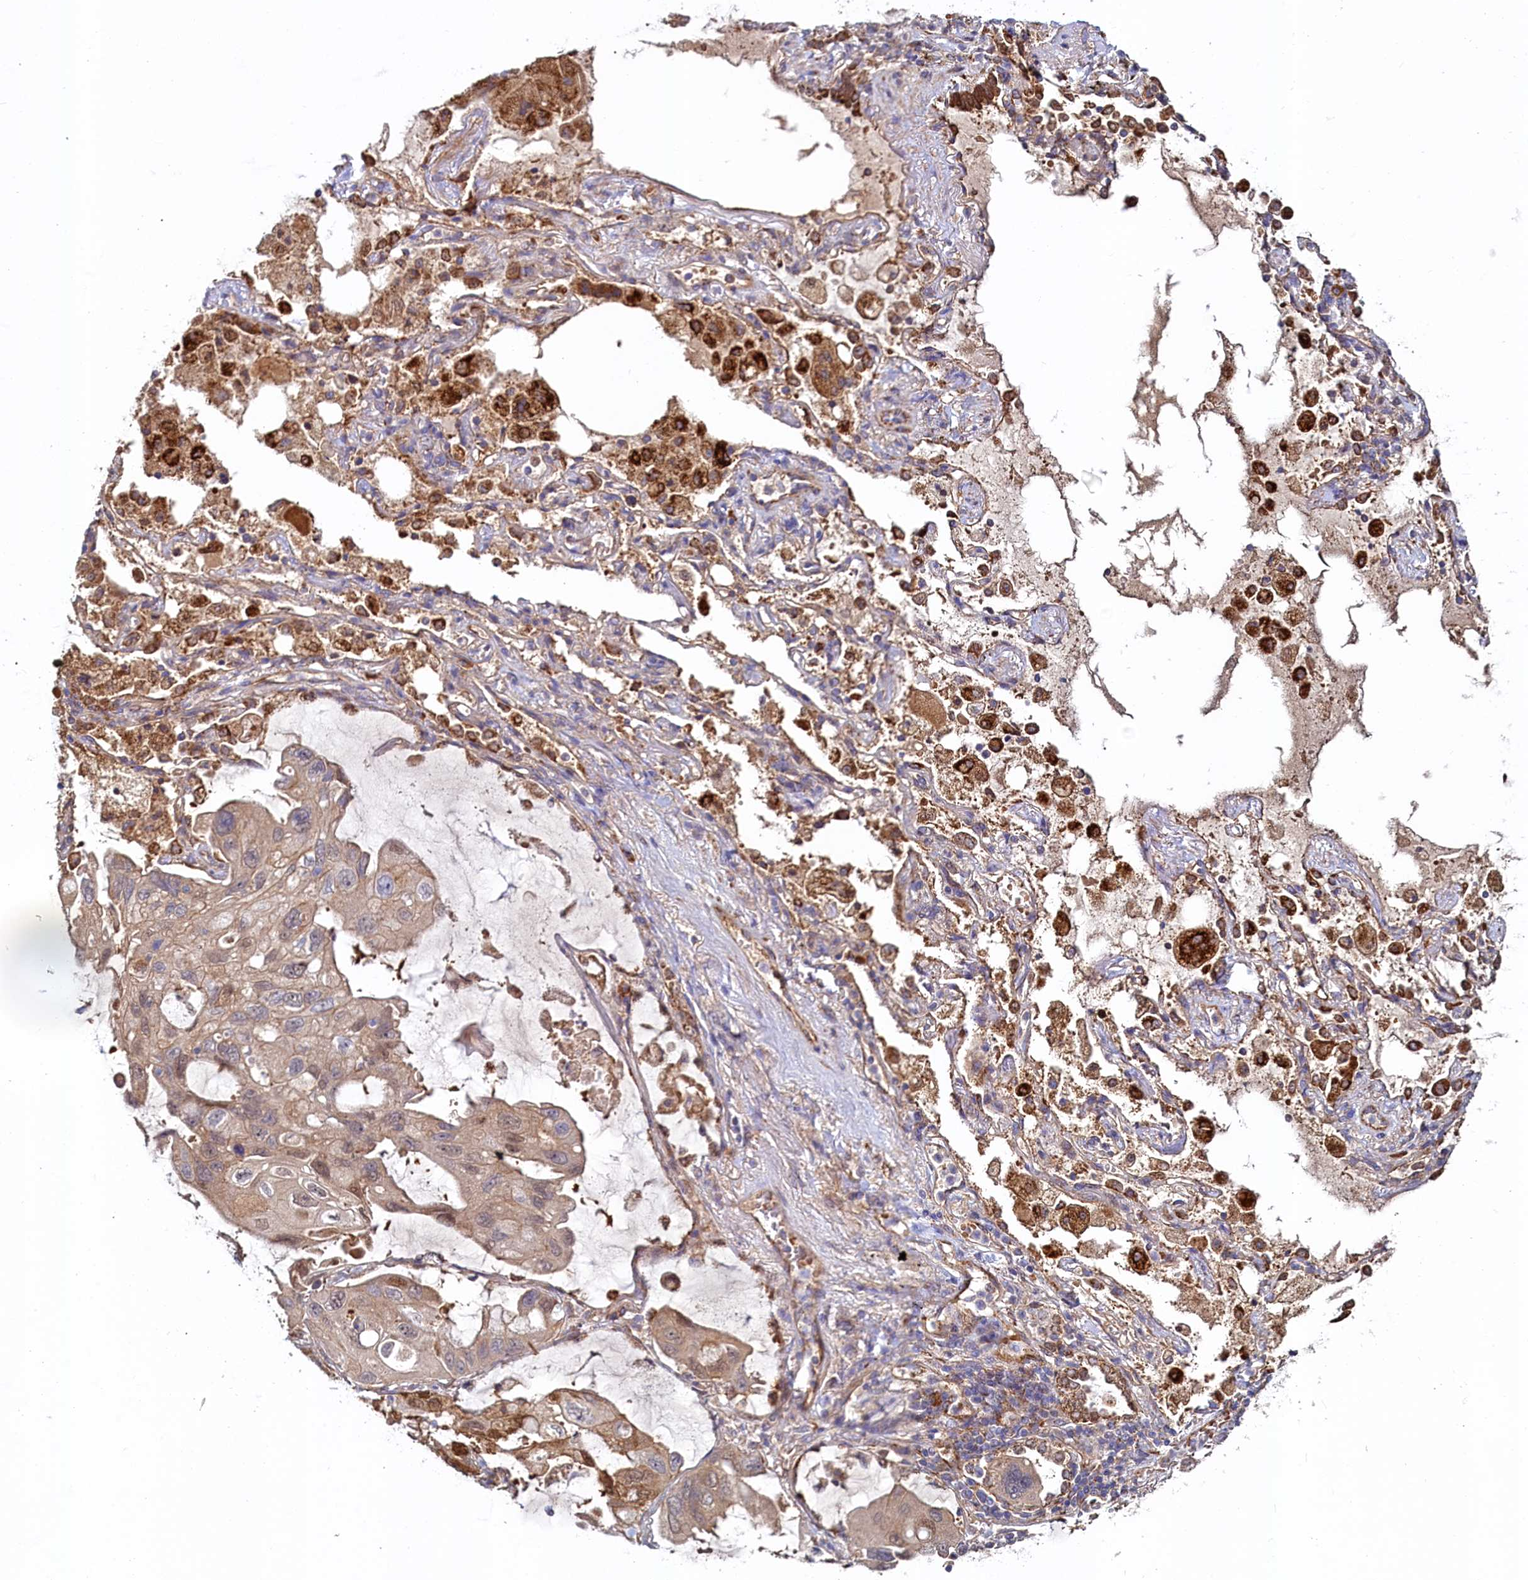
{"staining": {"intensity": "weak", "quantity": "25%-75%", "location": "cytoplasmic/membranous"}, "tissue": "lung cancer", "cell_type": "Tumor cells", "image_type": "cancer", "snomed": [{"axis": "morphology", "description": "Squamous cell carcinoma, NOS"}, {"axis": "topography", "description": "Lung"}], "caption": "A brown stain shows weak cytoplasmic/membranous staining of a protein in human lung cancer tumor cells. Ihc stains the protein in brown and the nuclei are stained blue.", "gene": "ASTE1", "patient": {"sex": "female", "age": 73}}